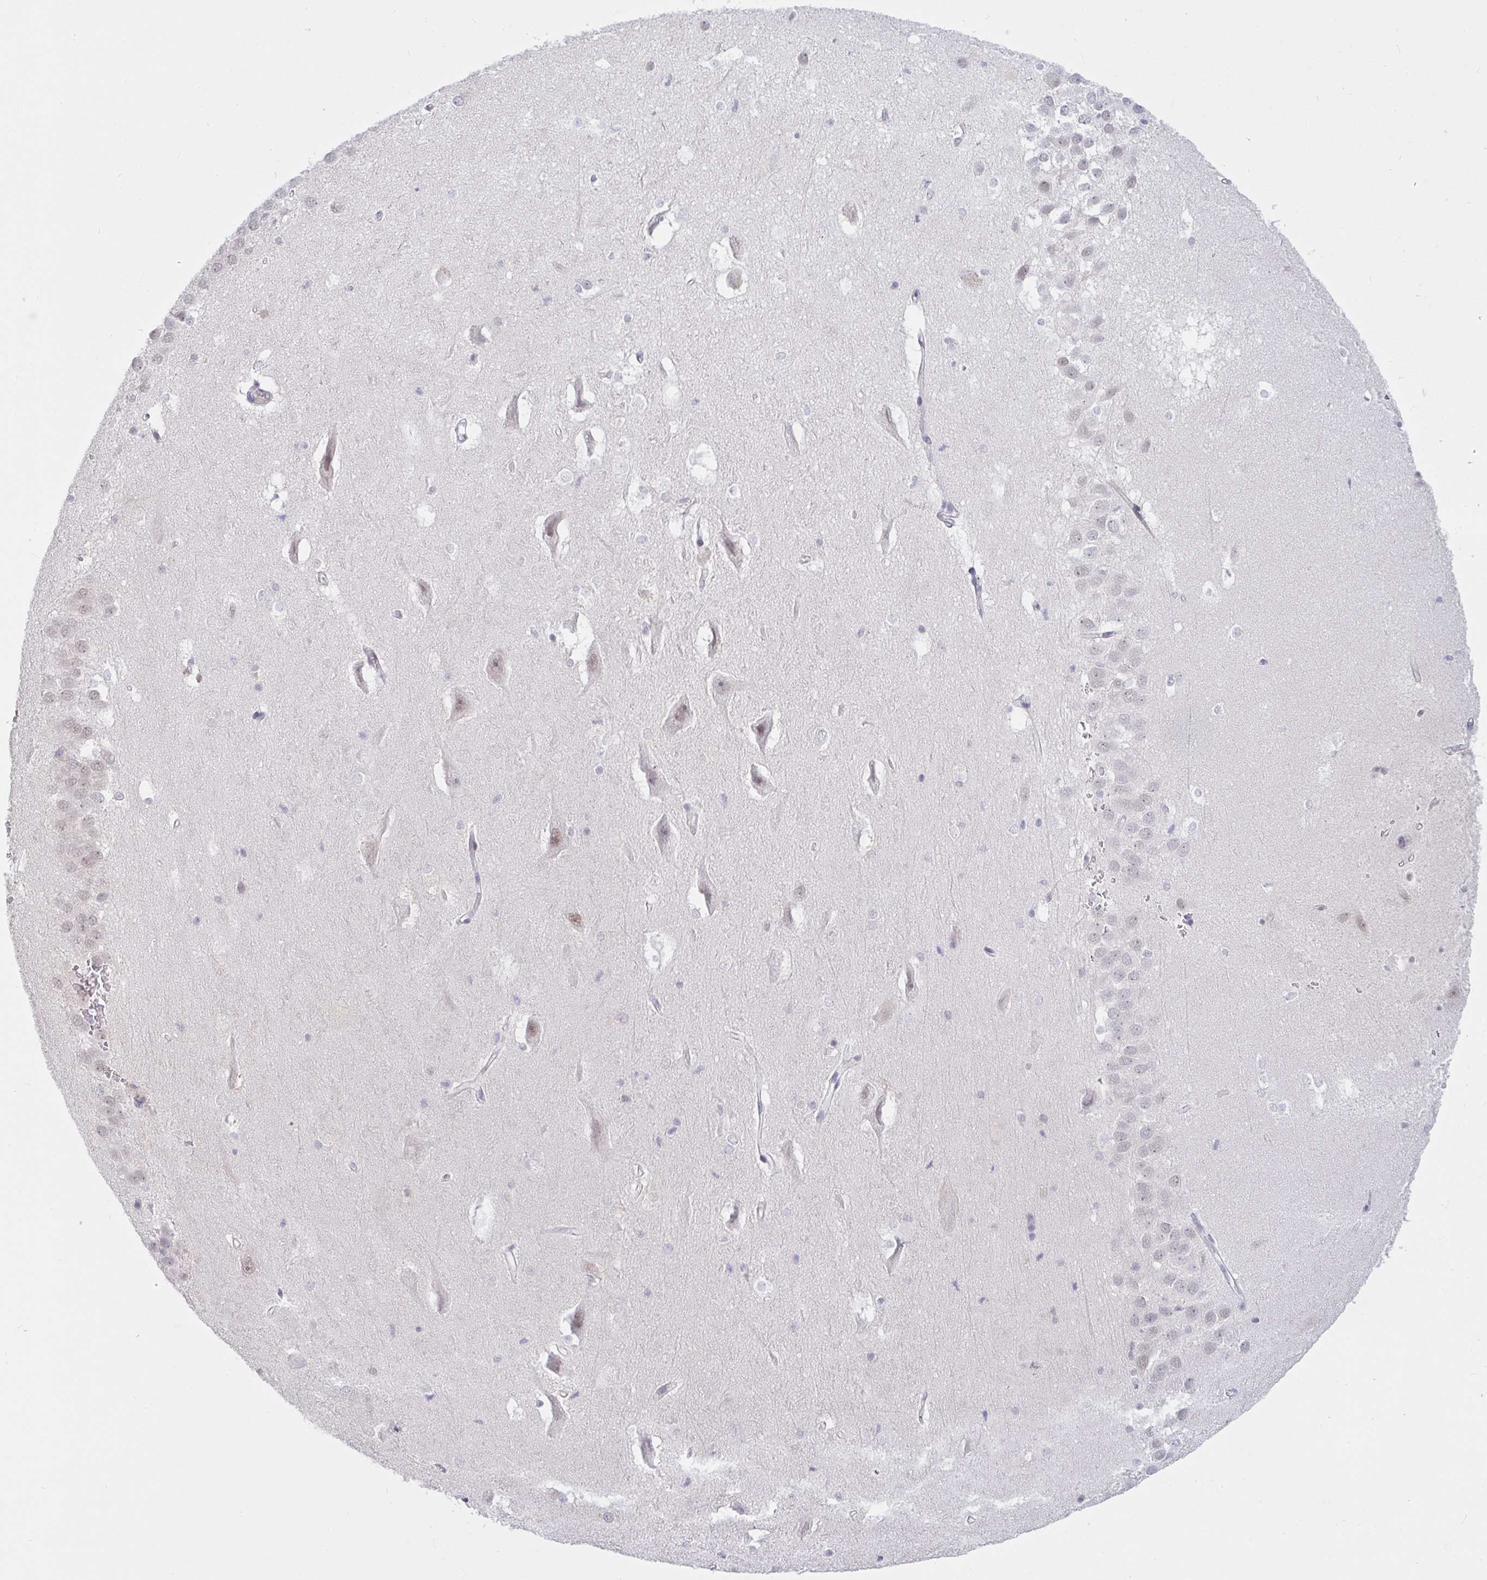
{"staining": {"intensity": "negative", "quantity": "none", "location": "none"}, "tissue": "hippocampus", "cell_type": "Glial cells", "image_type": "normal", "snomed": [{"axis": "morphology", "description": "Normal tissue, NOS"}, {"axis": "topography", "description": "Hippocampus"}], "caption": "This histopathology image is of unremarkable hippocampus stained with immunohistochemistry to label a protein in brown with the nuclei are counter-stained blue. There is no positivity in glial cells.", "gene": "DSCAML1", "patient": {"sex": "male", "age": 26}}